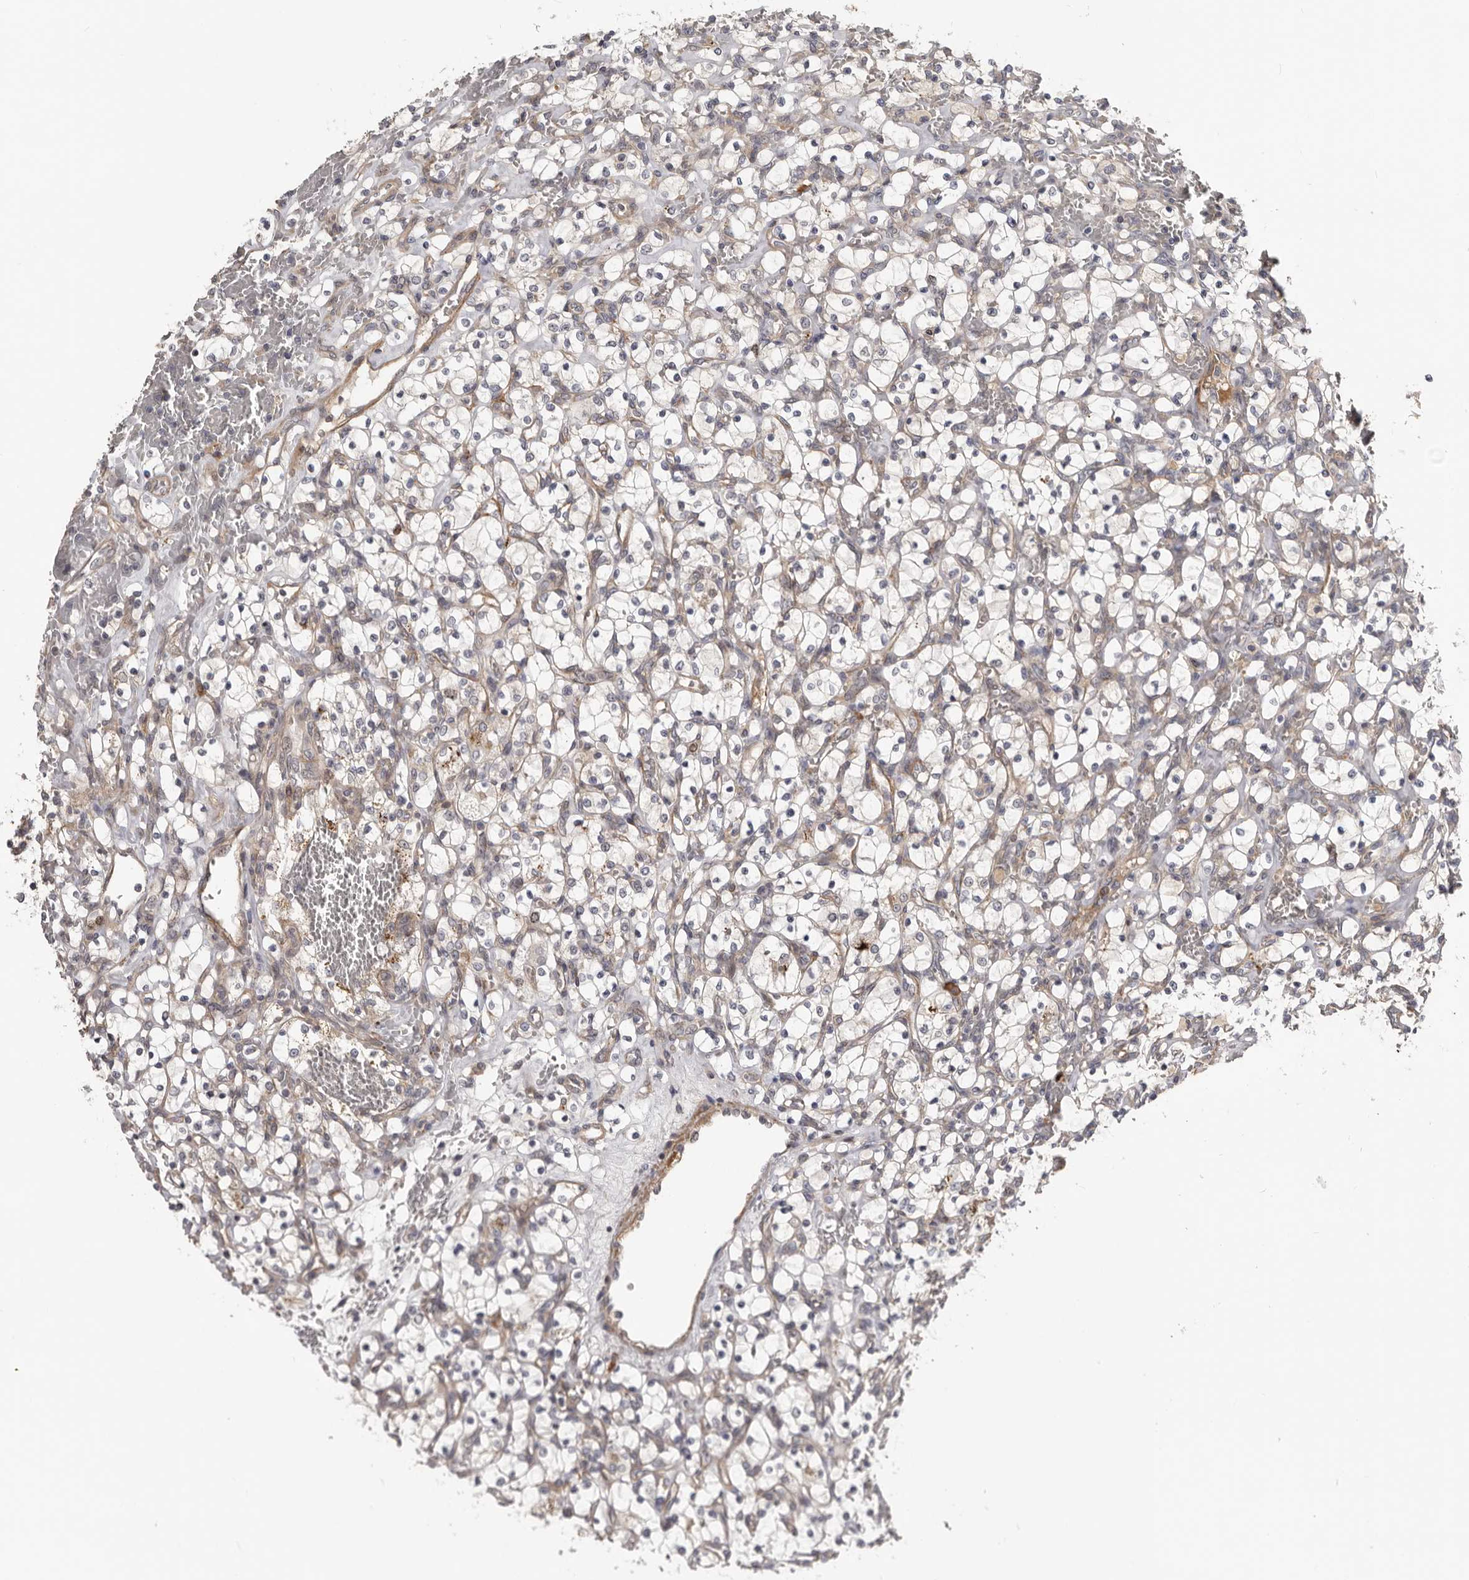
{"staining": {"intensity": "negative", "quantity": "none", "location": "none"}, "tissue": "renal cancer", "cell_type": "Tumor cells", "image_type": "cancer", "snomed": [{"axis": "morphology", "description": "Adenocarcinoma, NOS"}, {"axis": "topography", "description": "Kidney"}], "caption": "Human adenocarcinoma (renal) stained for a protein using IHC shows no positivity in tumor cells.", "gene": "CDCA8", "patient": {"sex": "female", "age": 69}}